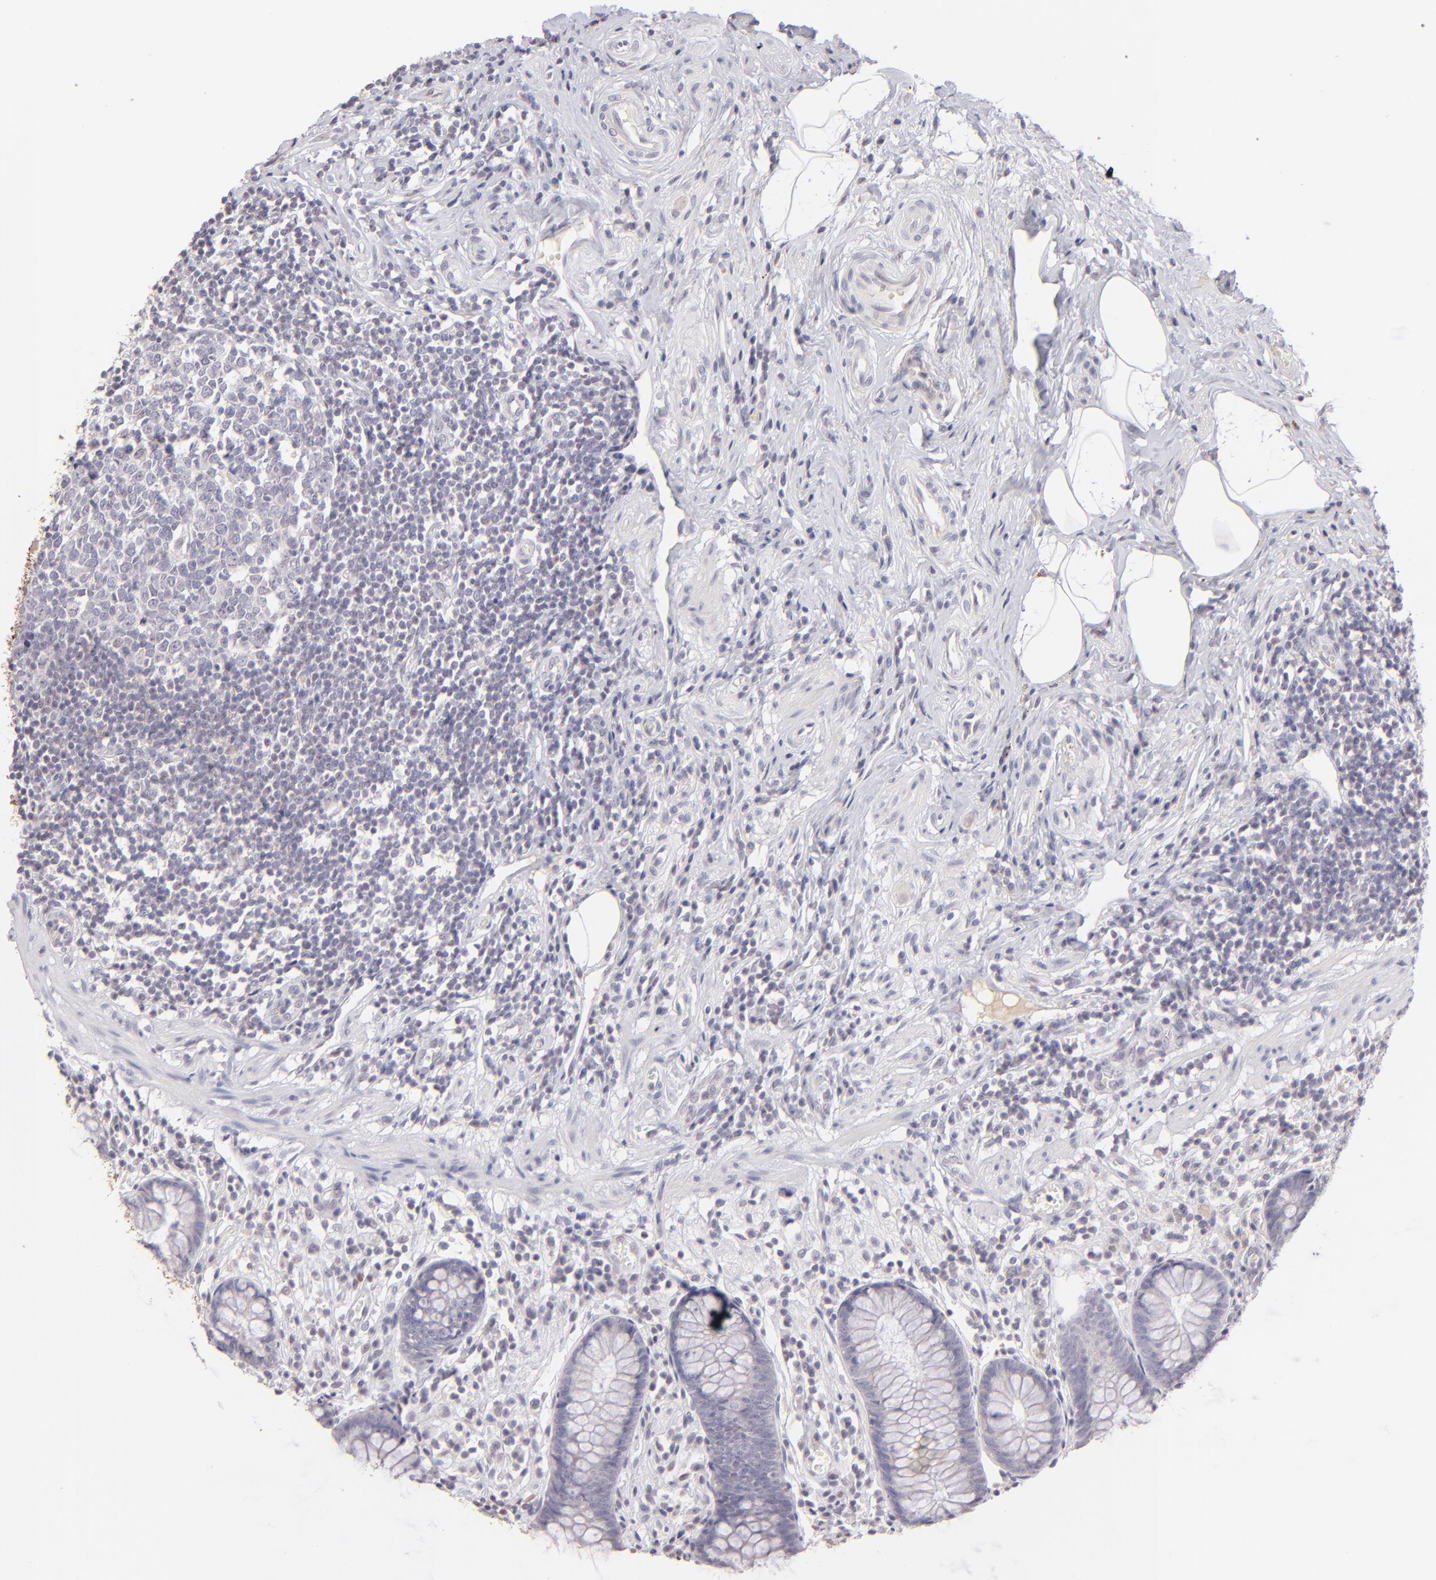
{"staining": {"intensity": "negative", "quantity": "none", "location": "none"}, "tissue": "appendix", "cell_type": "Glandular cells", "image_type": "normal", "snomed": [{"axis": "morphology", "description": "Normal tissue, NOS"}, {"axis": "topography", "description": "Appendix"}], "caption": "Protein analysis of benign appendix displays no significant expression in glandular cells. The staining was performed using DAB (3,3'-diaminobenzidine) to visualize the protein expression in brown, while the nuclei were stained in blue with hematoxylin (Magnification: 20x).", "gene": "MAGEA1", "patient": {"sex": "male", "age": 38}}